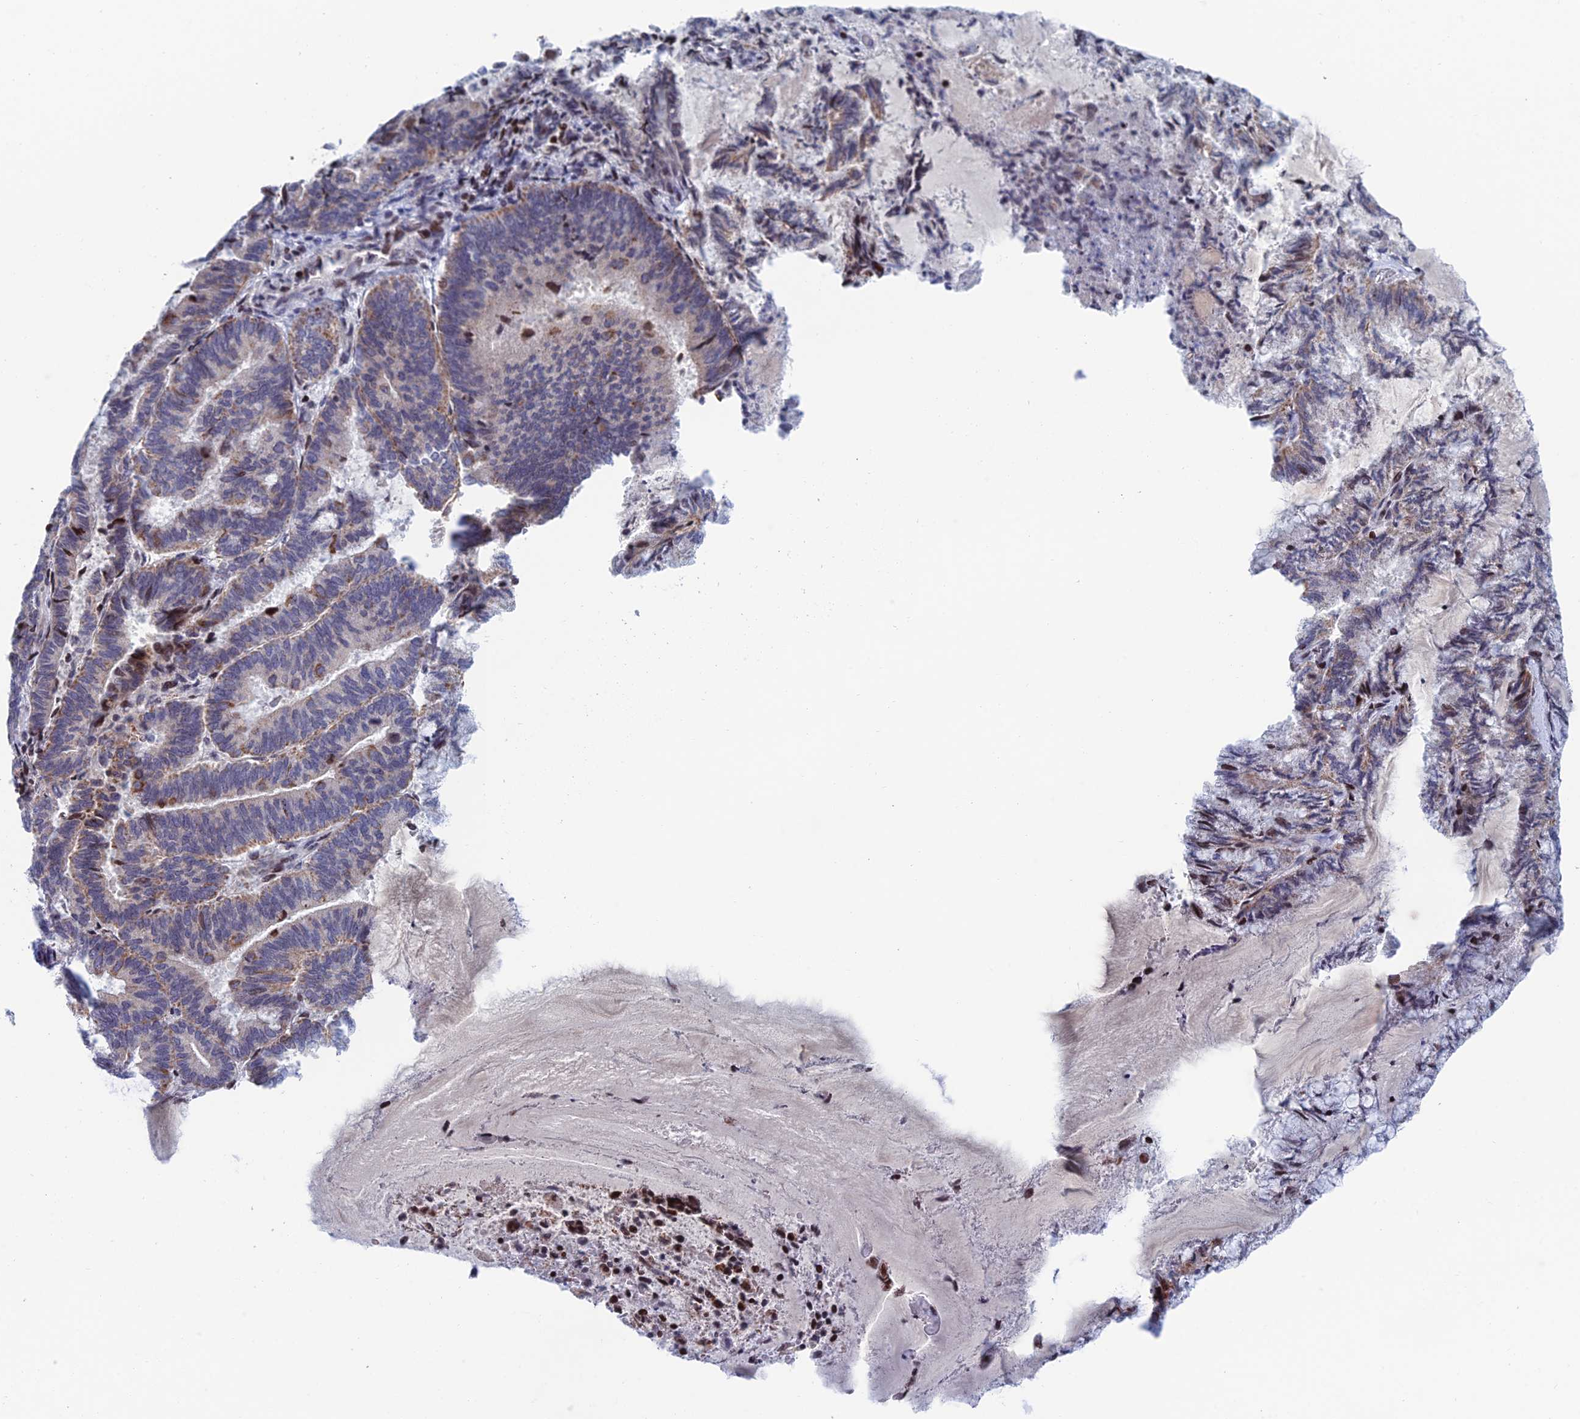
{"staining": {"intensity": "moderate", "quantity": "25%-75%", "location": "cytoplasmic/membranous,nuclear"}, "tissue": "endometrial cancer", "cell_type": "Tumor cells", "image_type": "cancer", "snomed": [{"axis": "morphology", "description": "Adenocarcinoma, NOS"}, {"axis": "topography", "description": "Endometrium"}], "caption": "Tumor cells display medium levels of moderate cytoplasmic/membranous and nuclear positivity in approximately 25%-75% of cells in human endometrial cancer. The protein of interest is stained brown, and the nuclei are stained in blue (DAB (3,3'-diaminobenzidine) IHC with brightfield microscopy, high magnification).", "gene": "AFF3", "patient": {"sex": "female", "age": 80}}